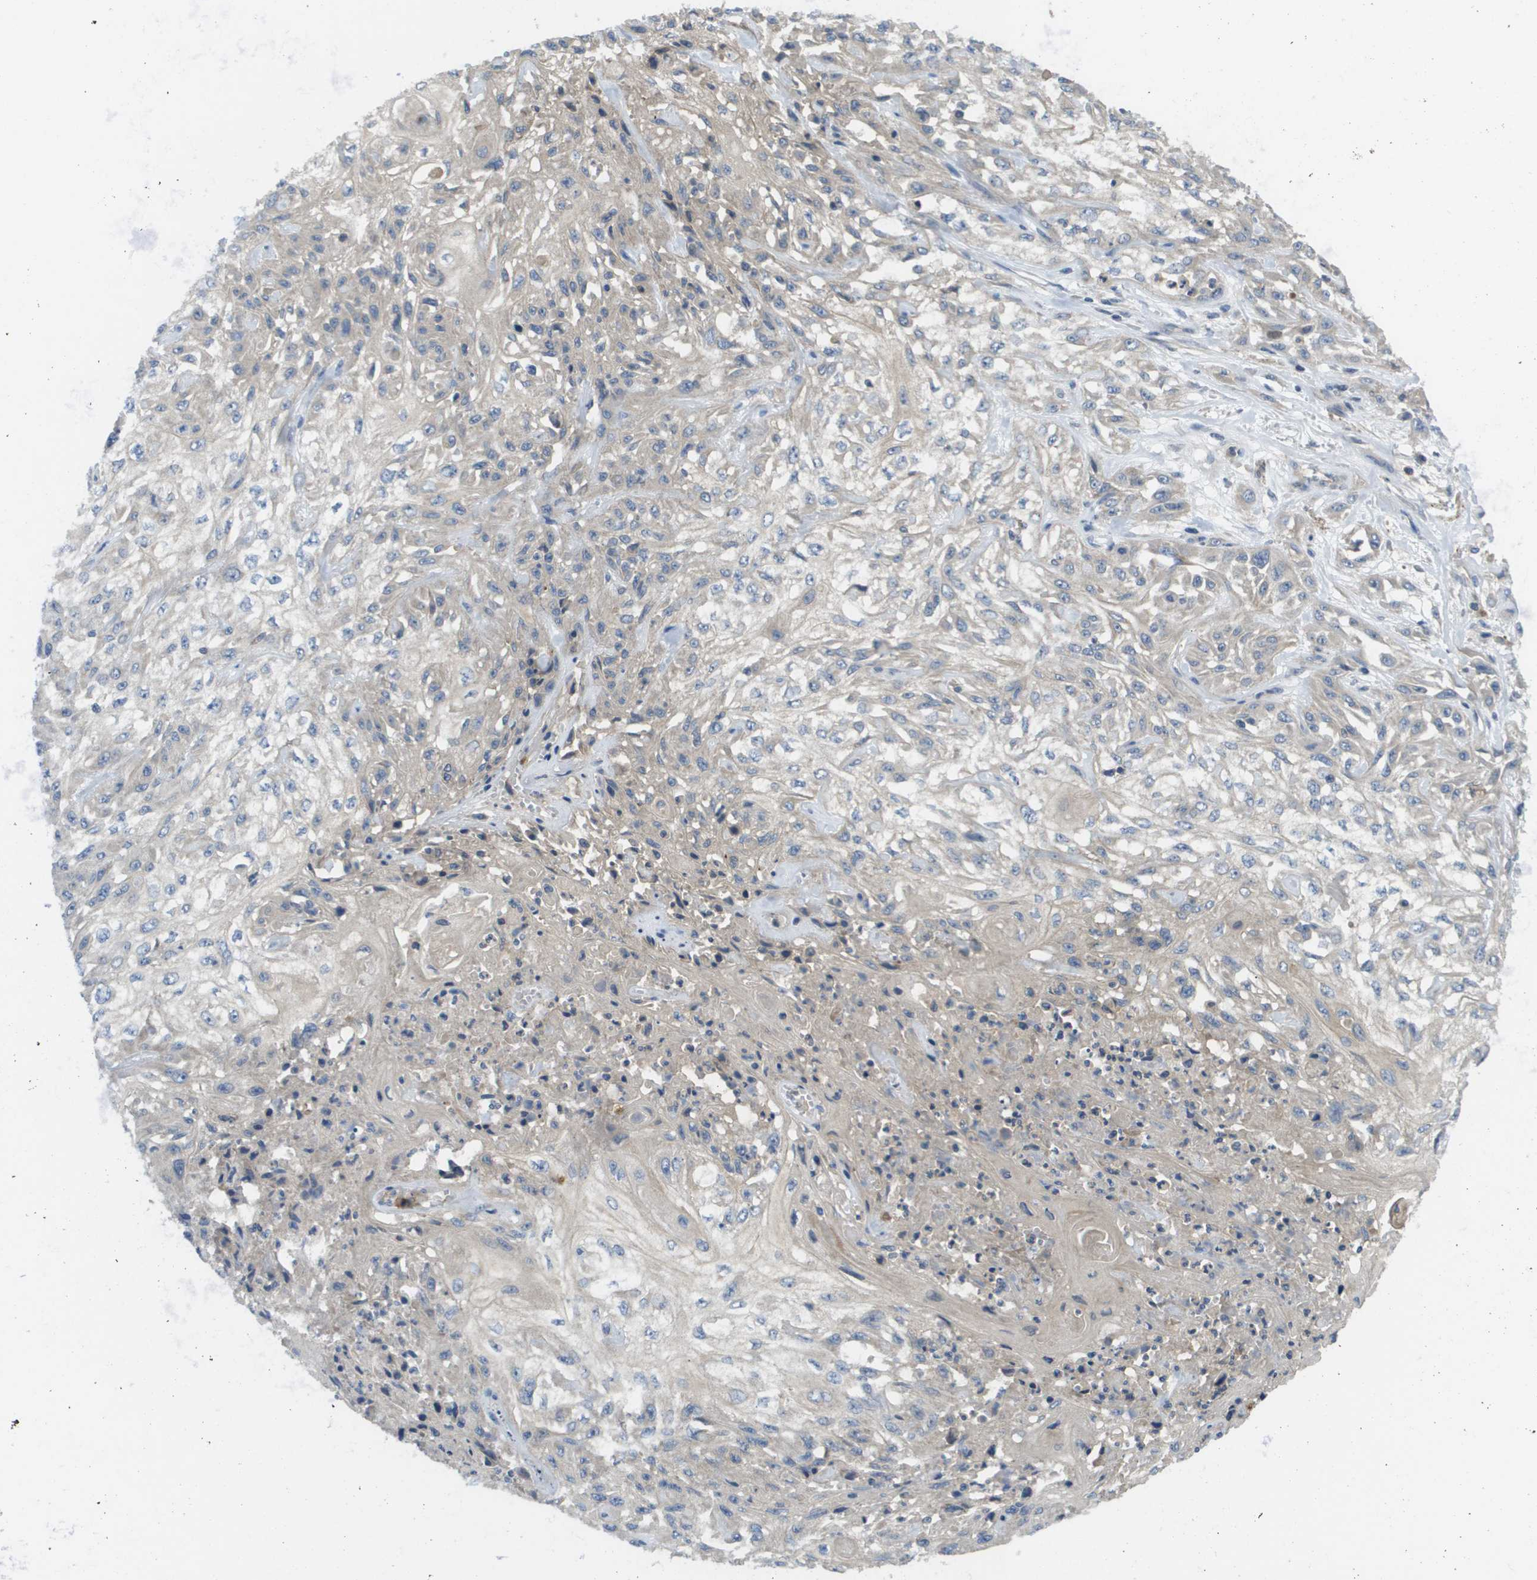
{"staining": {"intensity": "weak", "quantity": "<25%", "location": "cytoplasmic/membranous"}, "tissue": "skin cancer", "cell_type": "Tumor cells", "image_type": "cancer", "snomed": [{"axis": "morphology", "description": "Squamous cell carcinoma, NOS"}, {"axis": "morphology", "description": "Squamous cell carcinoma, metastatic, NOS"}, {"axis": "topography", "description": "Skin"}, {"axis": "topography", "description": "Lymph node"}], "caption": "There is no significant staining in tumor cells of skin cancer (squamous cell carcinoma).", "gene": "KRT23", "patient": {"sex": "male", "age": 75}}